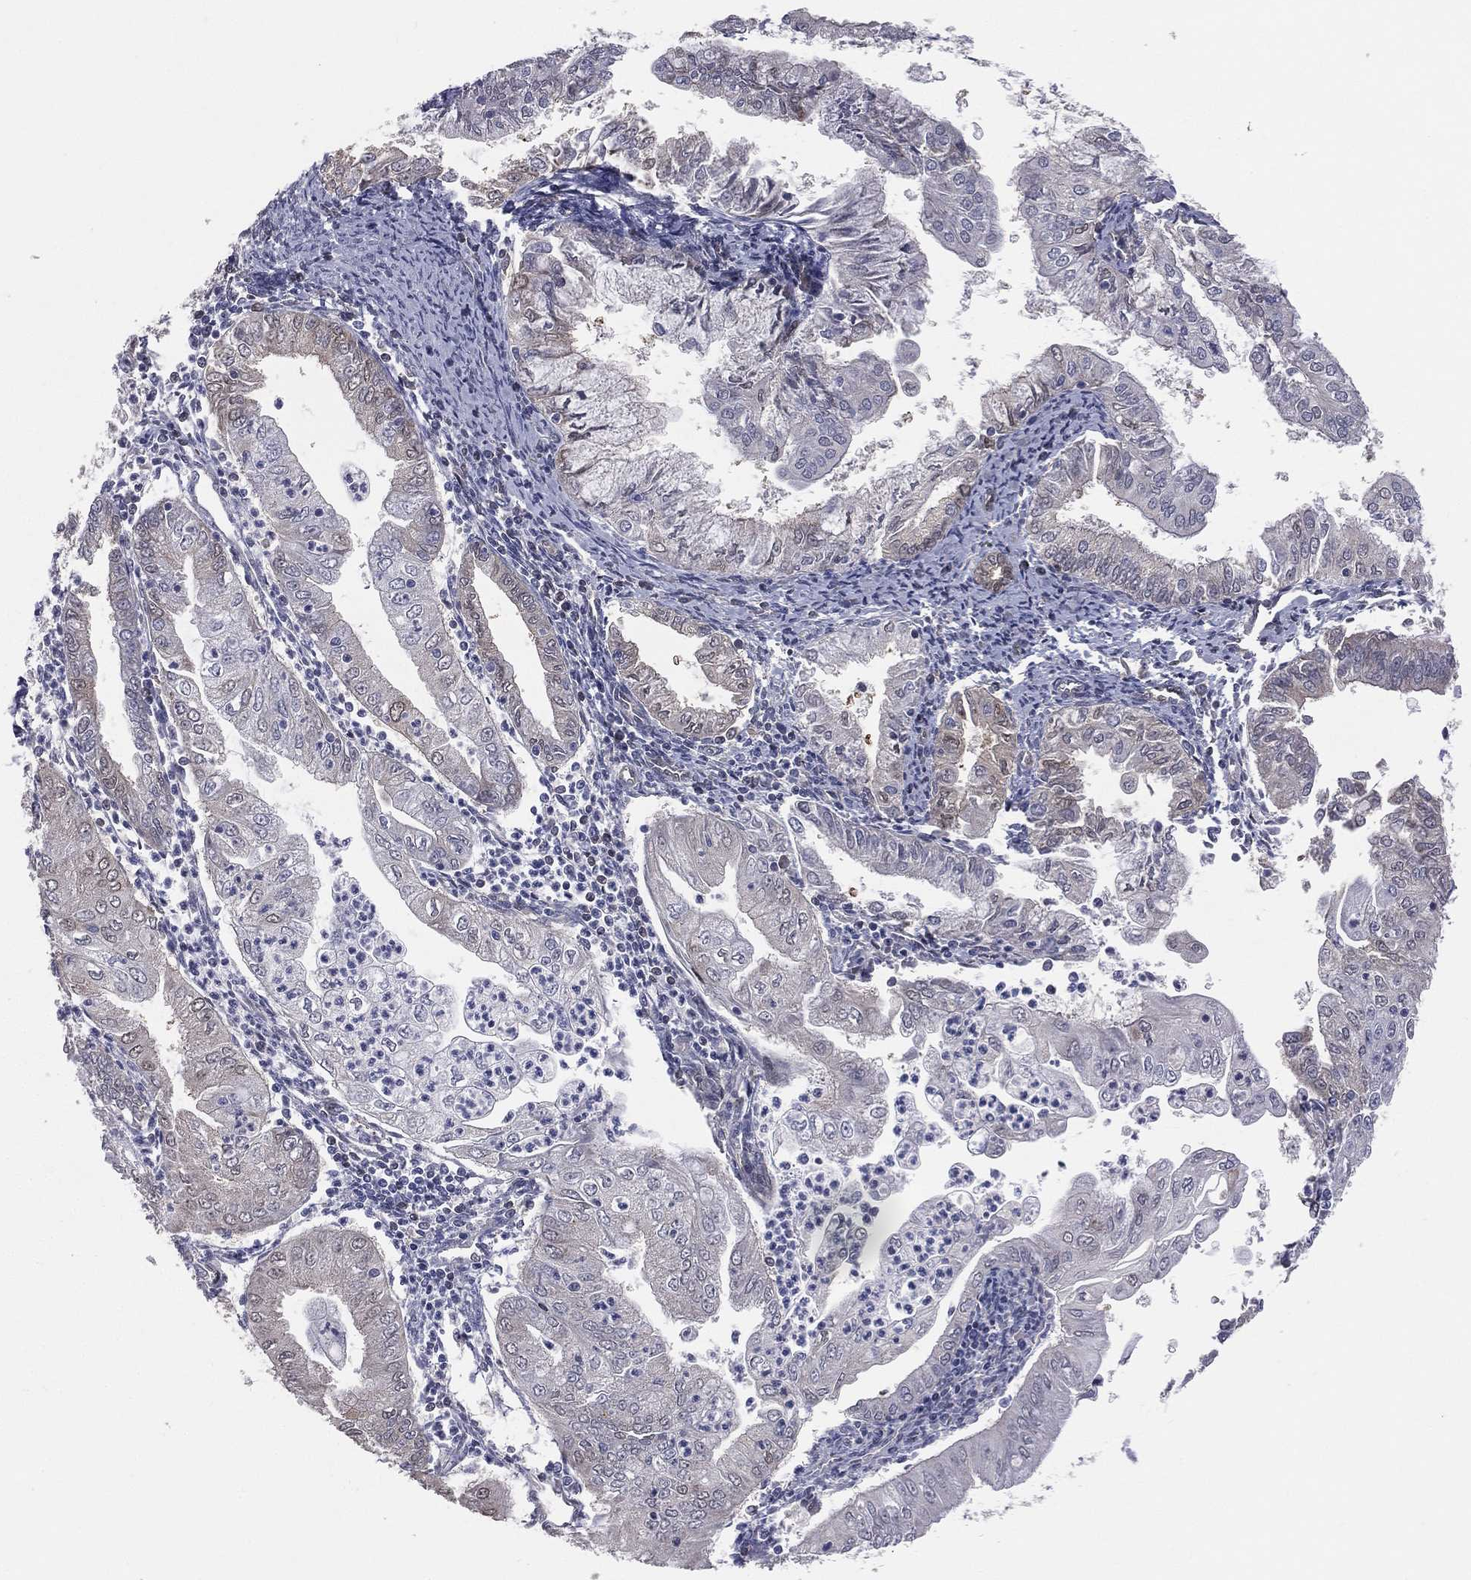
{"staining": {"intensity": "negative", "quantity": "none", "location": "none"}, "tissue": "endometrial cancer", "cell_type": "Tumor cells", "image_type": "cancer", "snomed": [{"axis": "morphology", "description": "Adenocarcinoma, NOS"}, {"axis": "topography", "description": "Endometrium"}], "caption": "The photomicrograph demonstrates no significant expression in tumor cells of endometrial cancer (adenocarcinoma).", "gene": "DMKN", "patient": {"sex": "female", "age": 56}}